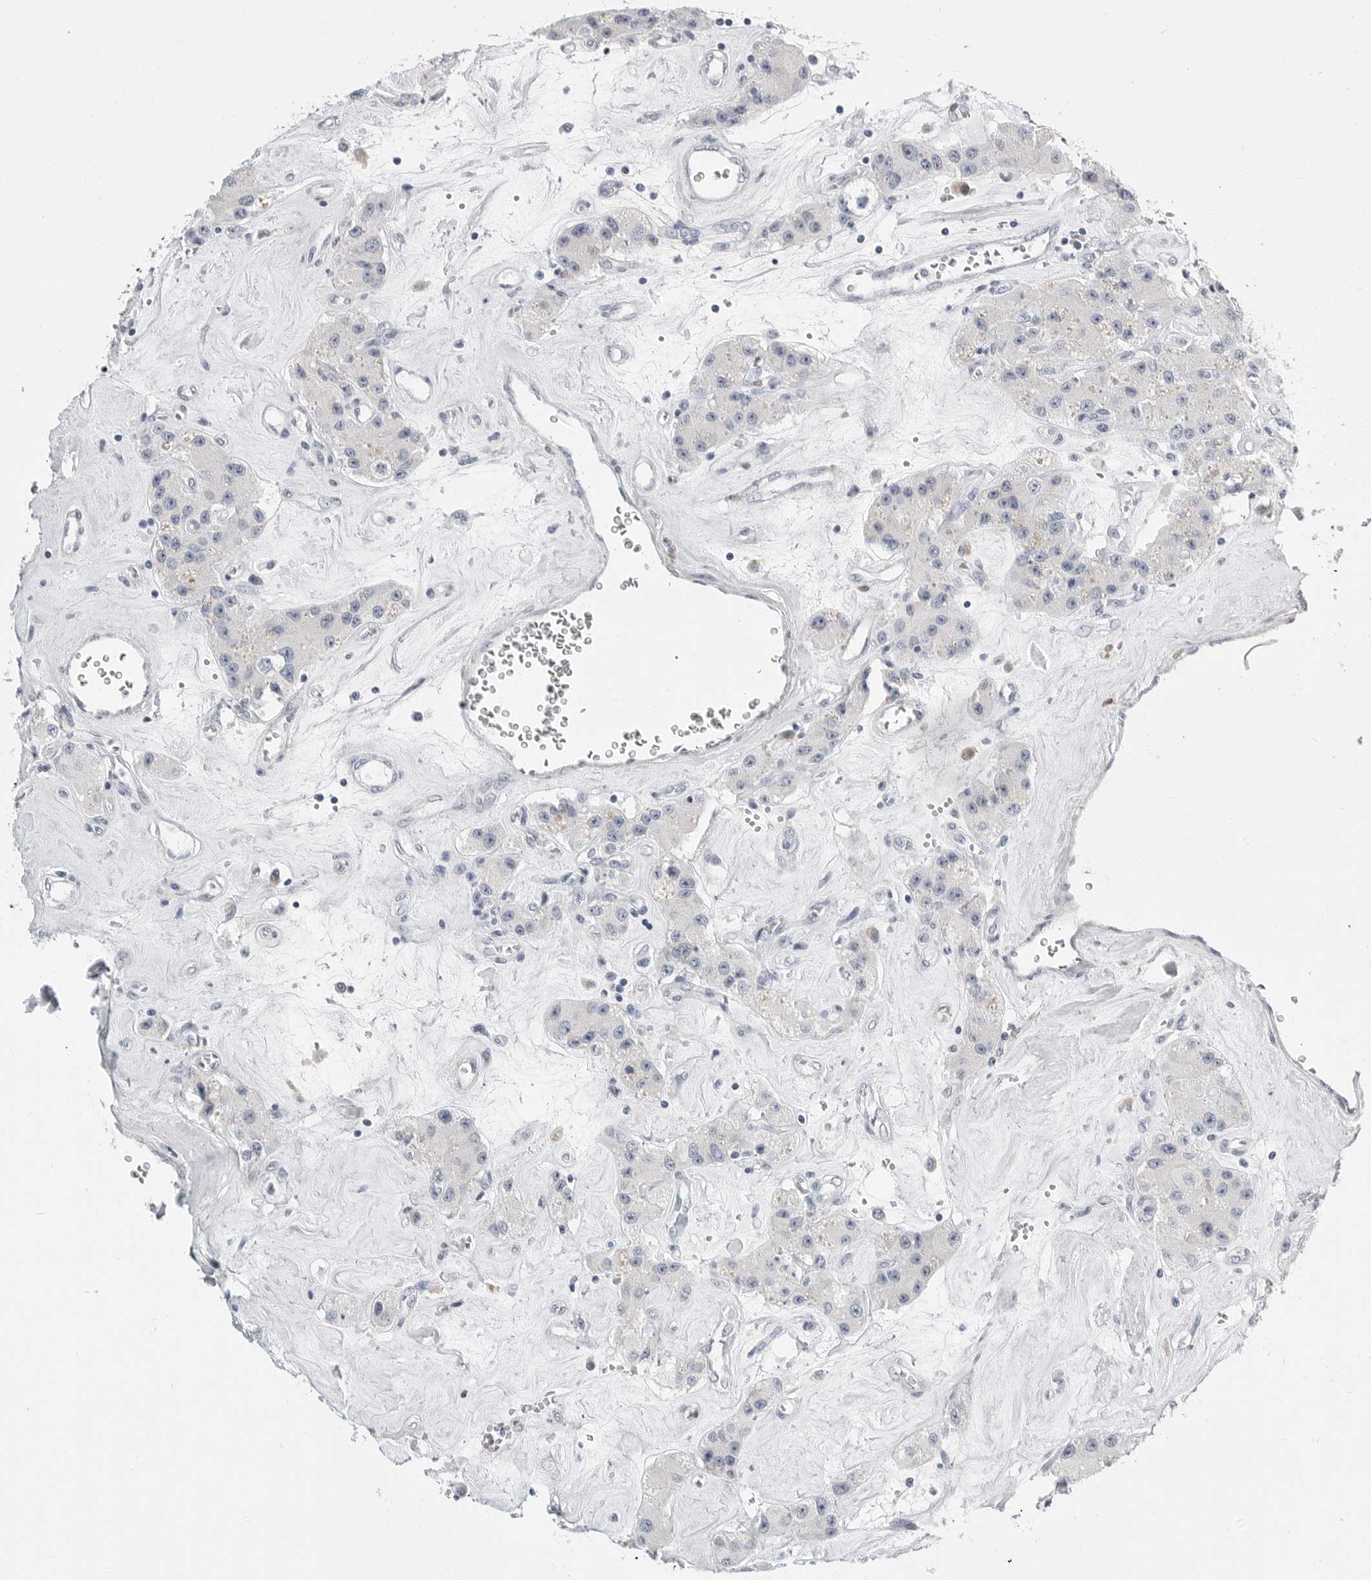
{"staining": {"intensity": "negative", "quantity": "none", "location": "none"}, "tissue": "carcinoid", "cell_type": "Tumor cells", "image_type": "cancer", "snomed": [{"axis": "morphology", "description": "Carcinoid, malignant, NOS"}, {"axis": "topography", "description": "Pancreas"}], "caption": "Human malignant carcinoid stained for a protein using immunohistochemistry (IHC) demonstrates no expression in tumor cells.", "gene": "PLN", "patient": {"sex": "male", "age": 41}}